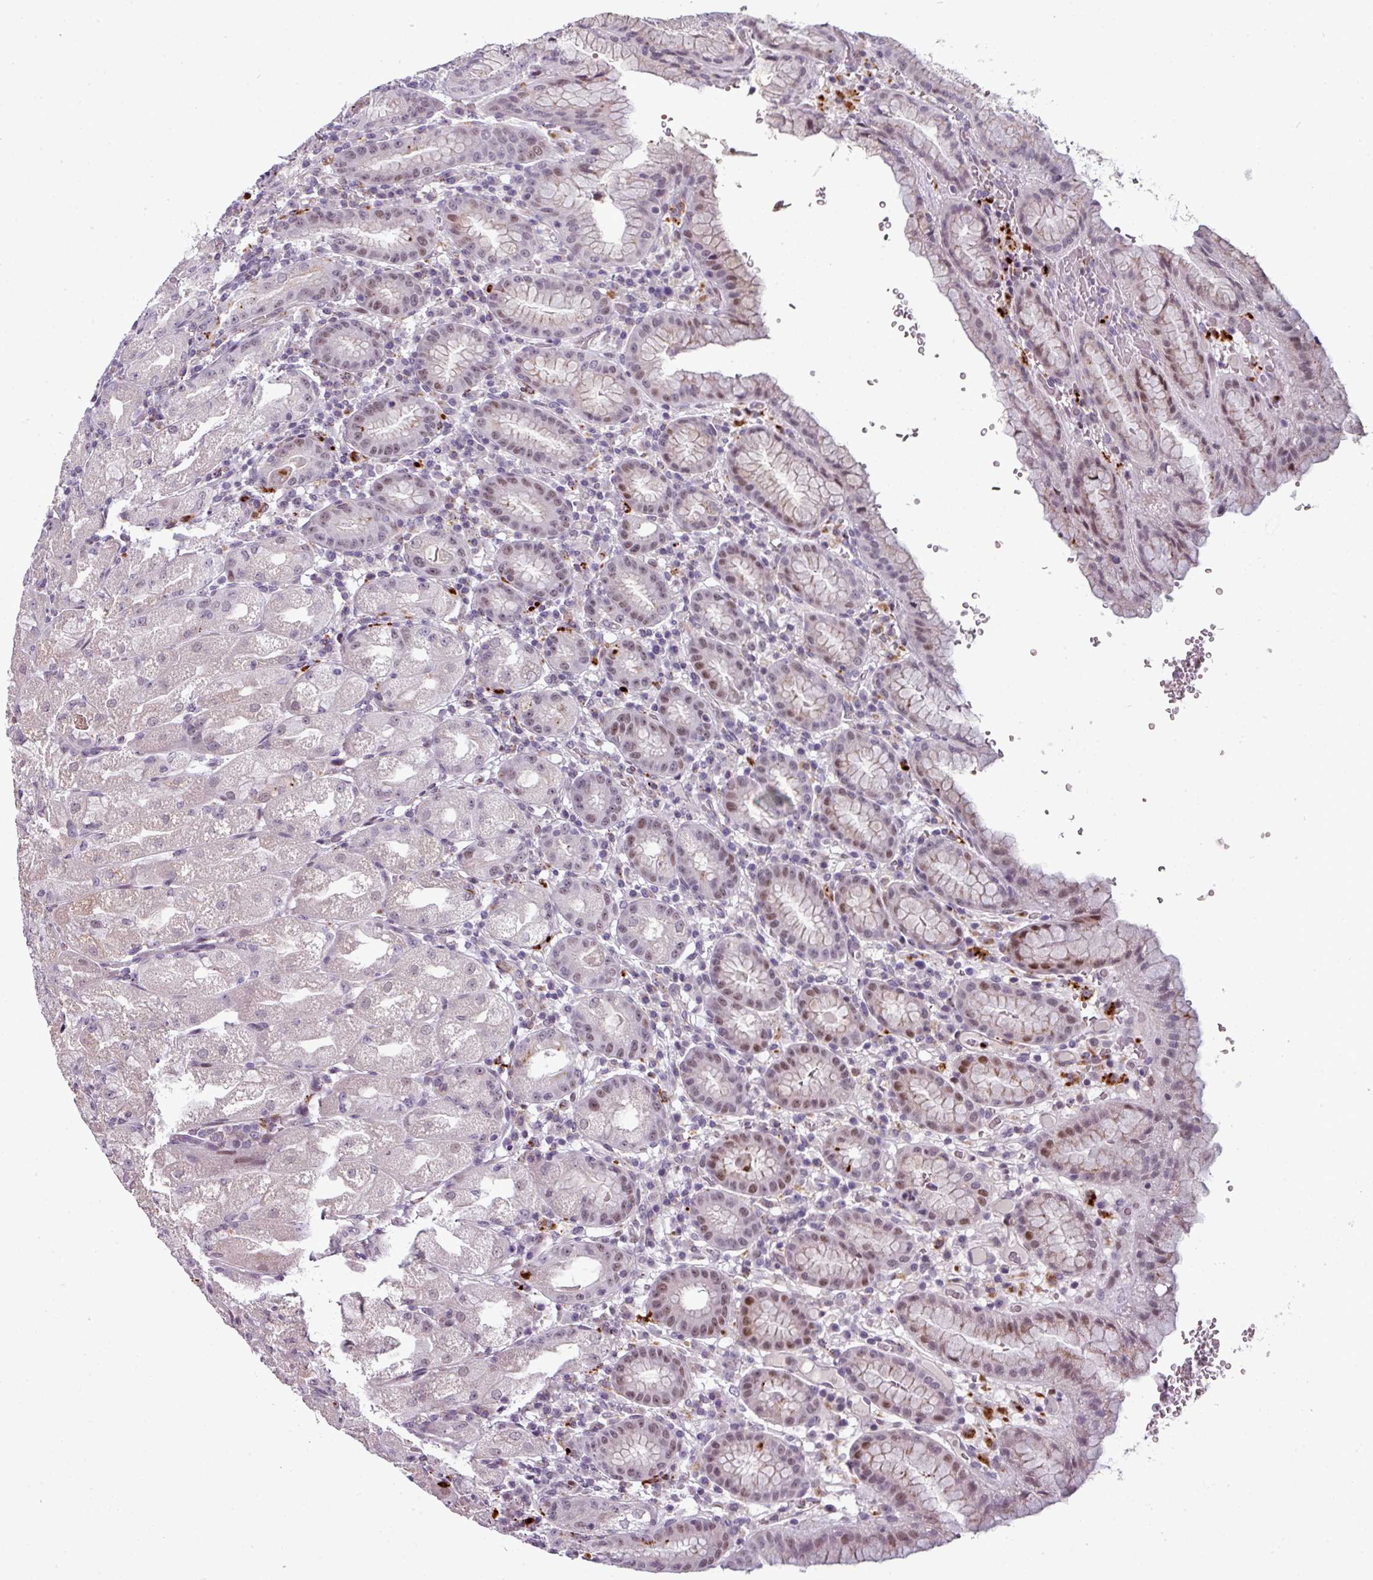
{"staining": {"intensity": "moderate", "quantity": "<25%", "location": "cytoplasmic/membranous,nuclear"}, "tissue": "stomach", "cell_type": "Glandular cells", "image_type": "normal", "snomed": [{"axis": "morphology", "description": "Normal tissue, NOS"}, {"axis": "topography", "description": "Stomach, upper"}], "caption": "High-power microscopy captured an immunohistochemistry micrograph of benign stomach, revealing moderate cytoplasmic/membranous,nuclear staining in approximately <25% of glandular cells.", "gene": "TMEFF1", "patient": {"sex": "male", "age": 52}}